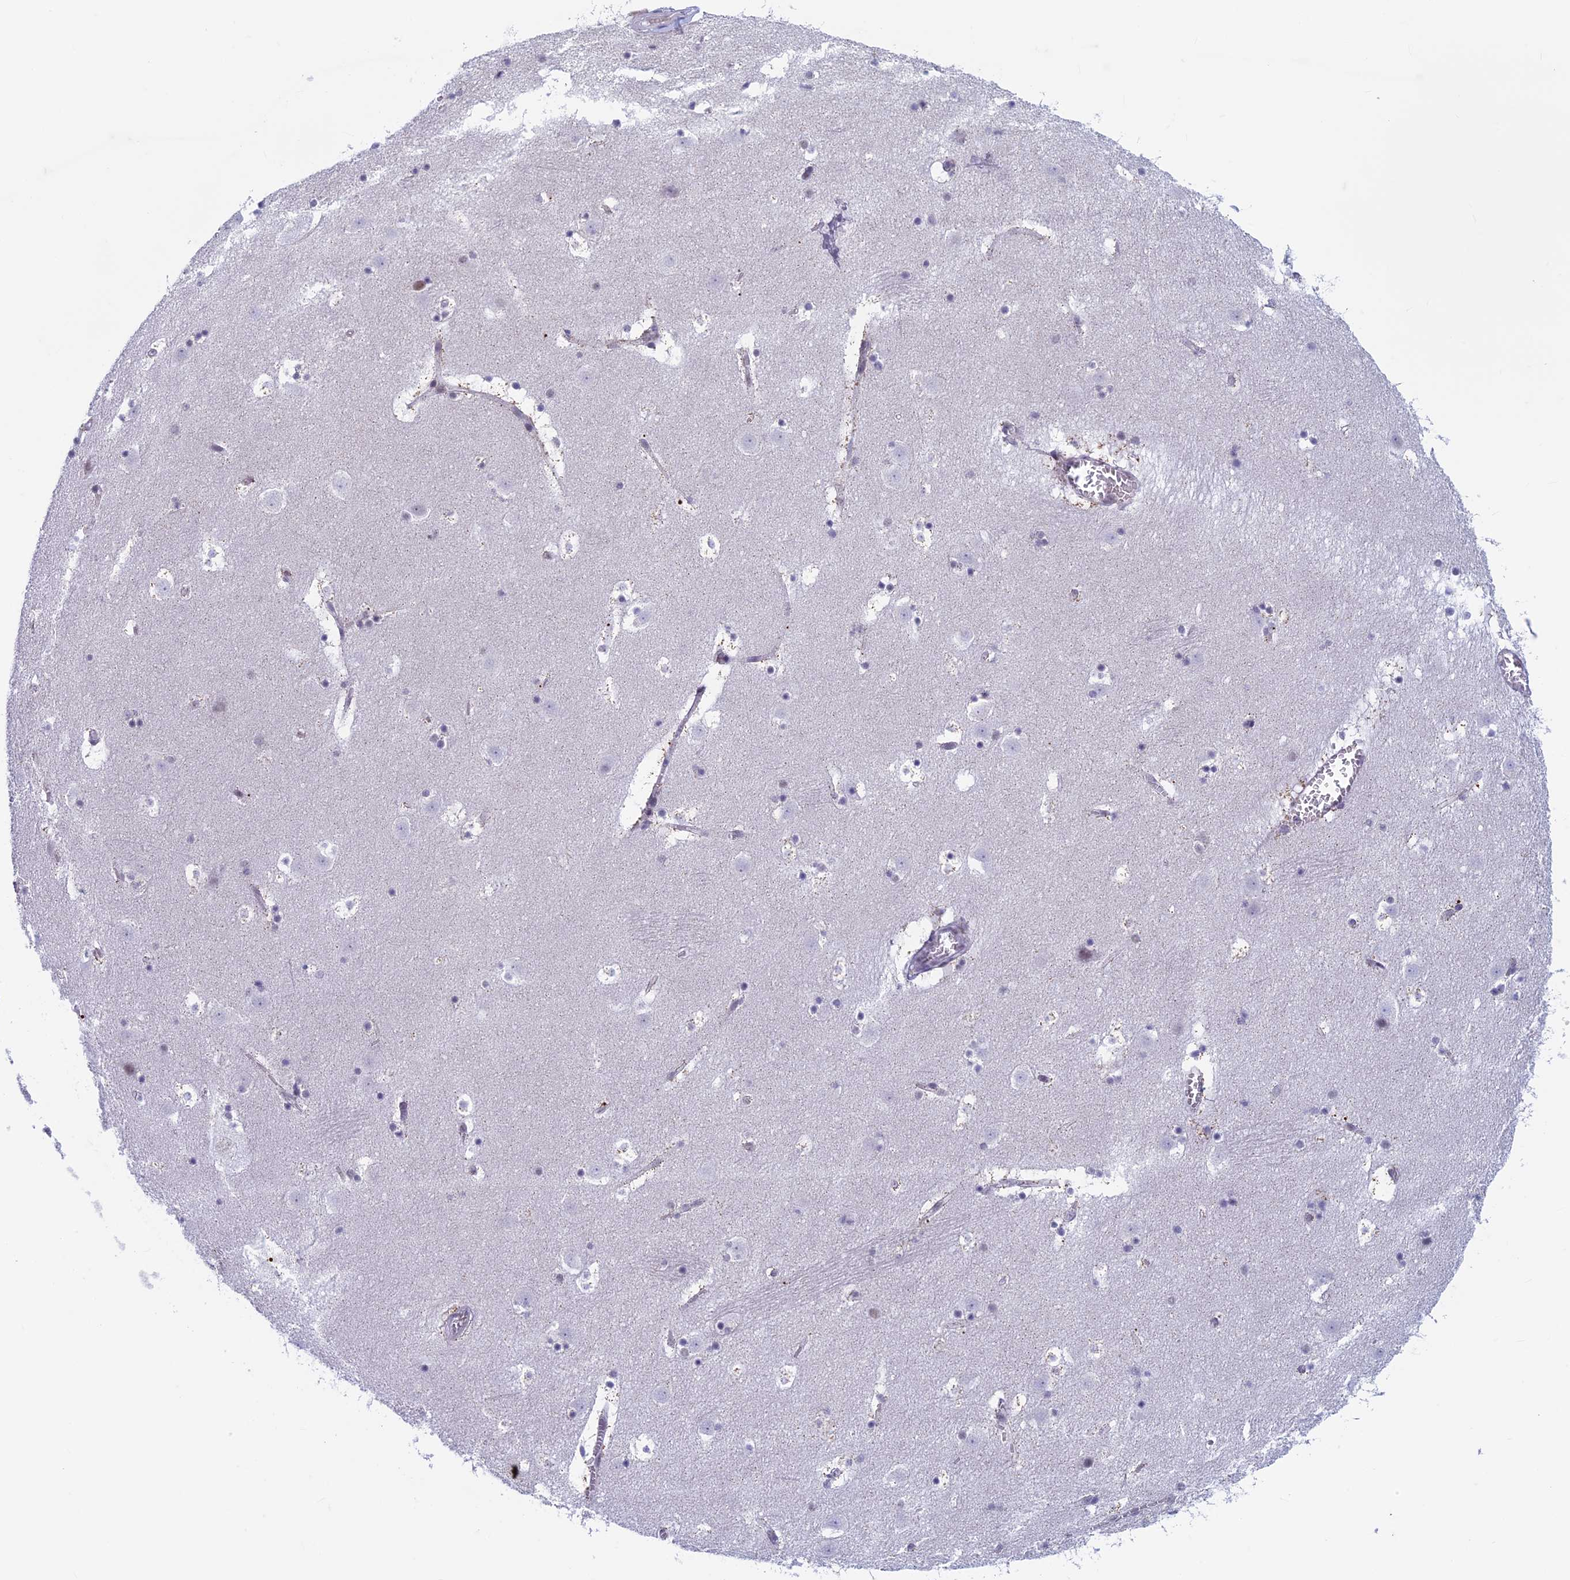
{"staining": {"intensity": "negative", "quantity": "none", "location": "none"}, "tissue": "caudate", "cell_type": "Glial cells", "image_type": "normal", "snomed": [{"axis": "morphology", "description": "Normal tissue, NOS"}, {"axis": "topography", "description": "Lateral ventricle wall"}], "caption": "IHC of benign caudate reveals no staining in glial cells. Nuclei are stained in blue.", "gene": "ASH2L", "patient": {"sex": "male", "age": 45}}